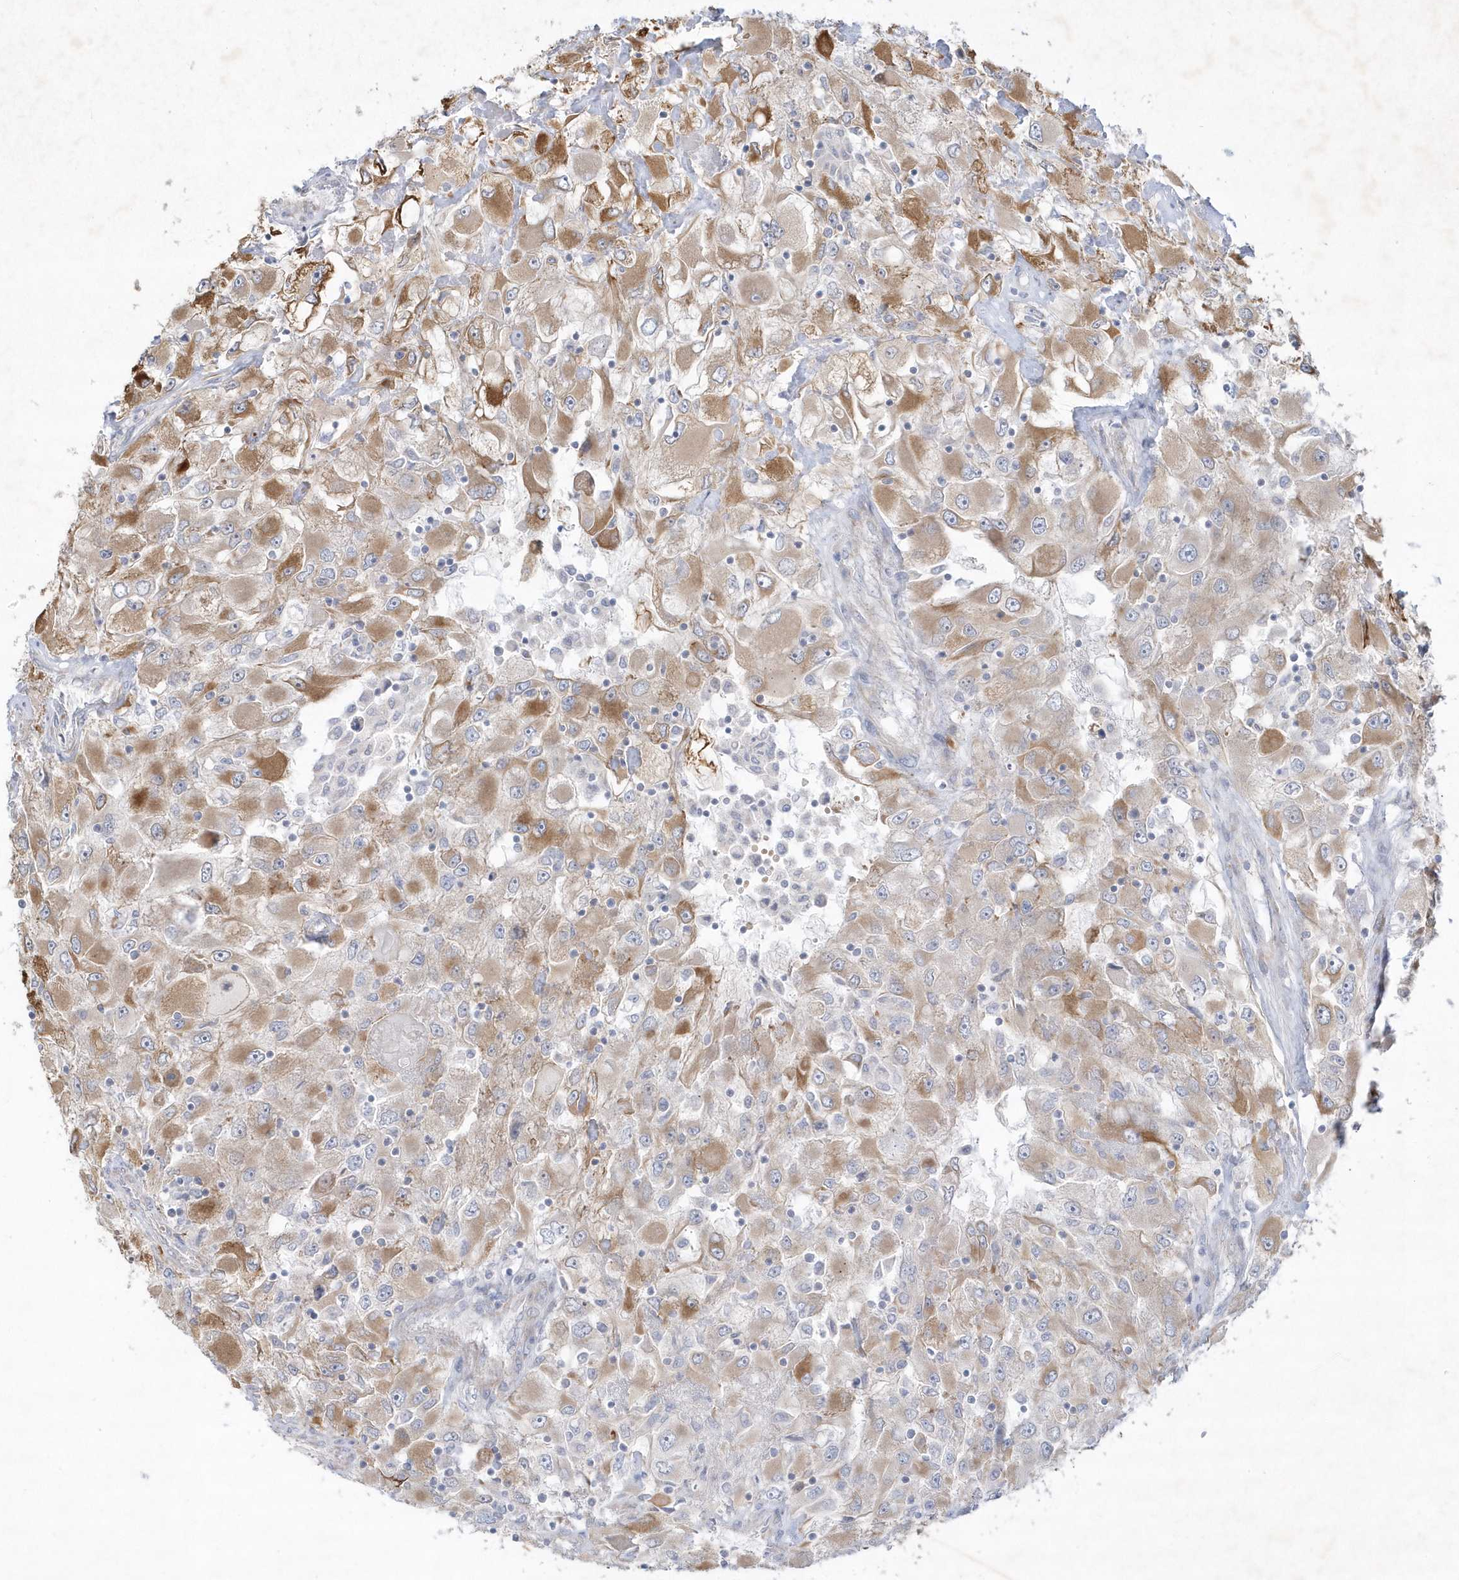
{"staining": {"intensity": "moderate", "quantity": "25%-75%", "location": "cytoplasmic/membranous"}, "tissue": "renal cancer", "cell_type": "Tumor cells", "image_type": "cancer", "snomed": [{"axis": "morphology", "description": "Adenocarcinoma, NOS"}, {"axis": "topography", "description": "Kidney"}], "caption": "Renal cancer (adenocarcinoma) stained with a brown dye exhibits moderate cytoplasmic/membranous positive positivity in about 25%-75% of tumor cells.", "gene": "LARS1", "patient": {"sex": "female", "age": 52}}